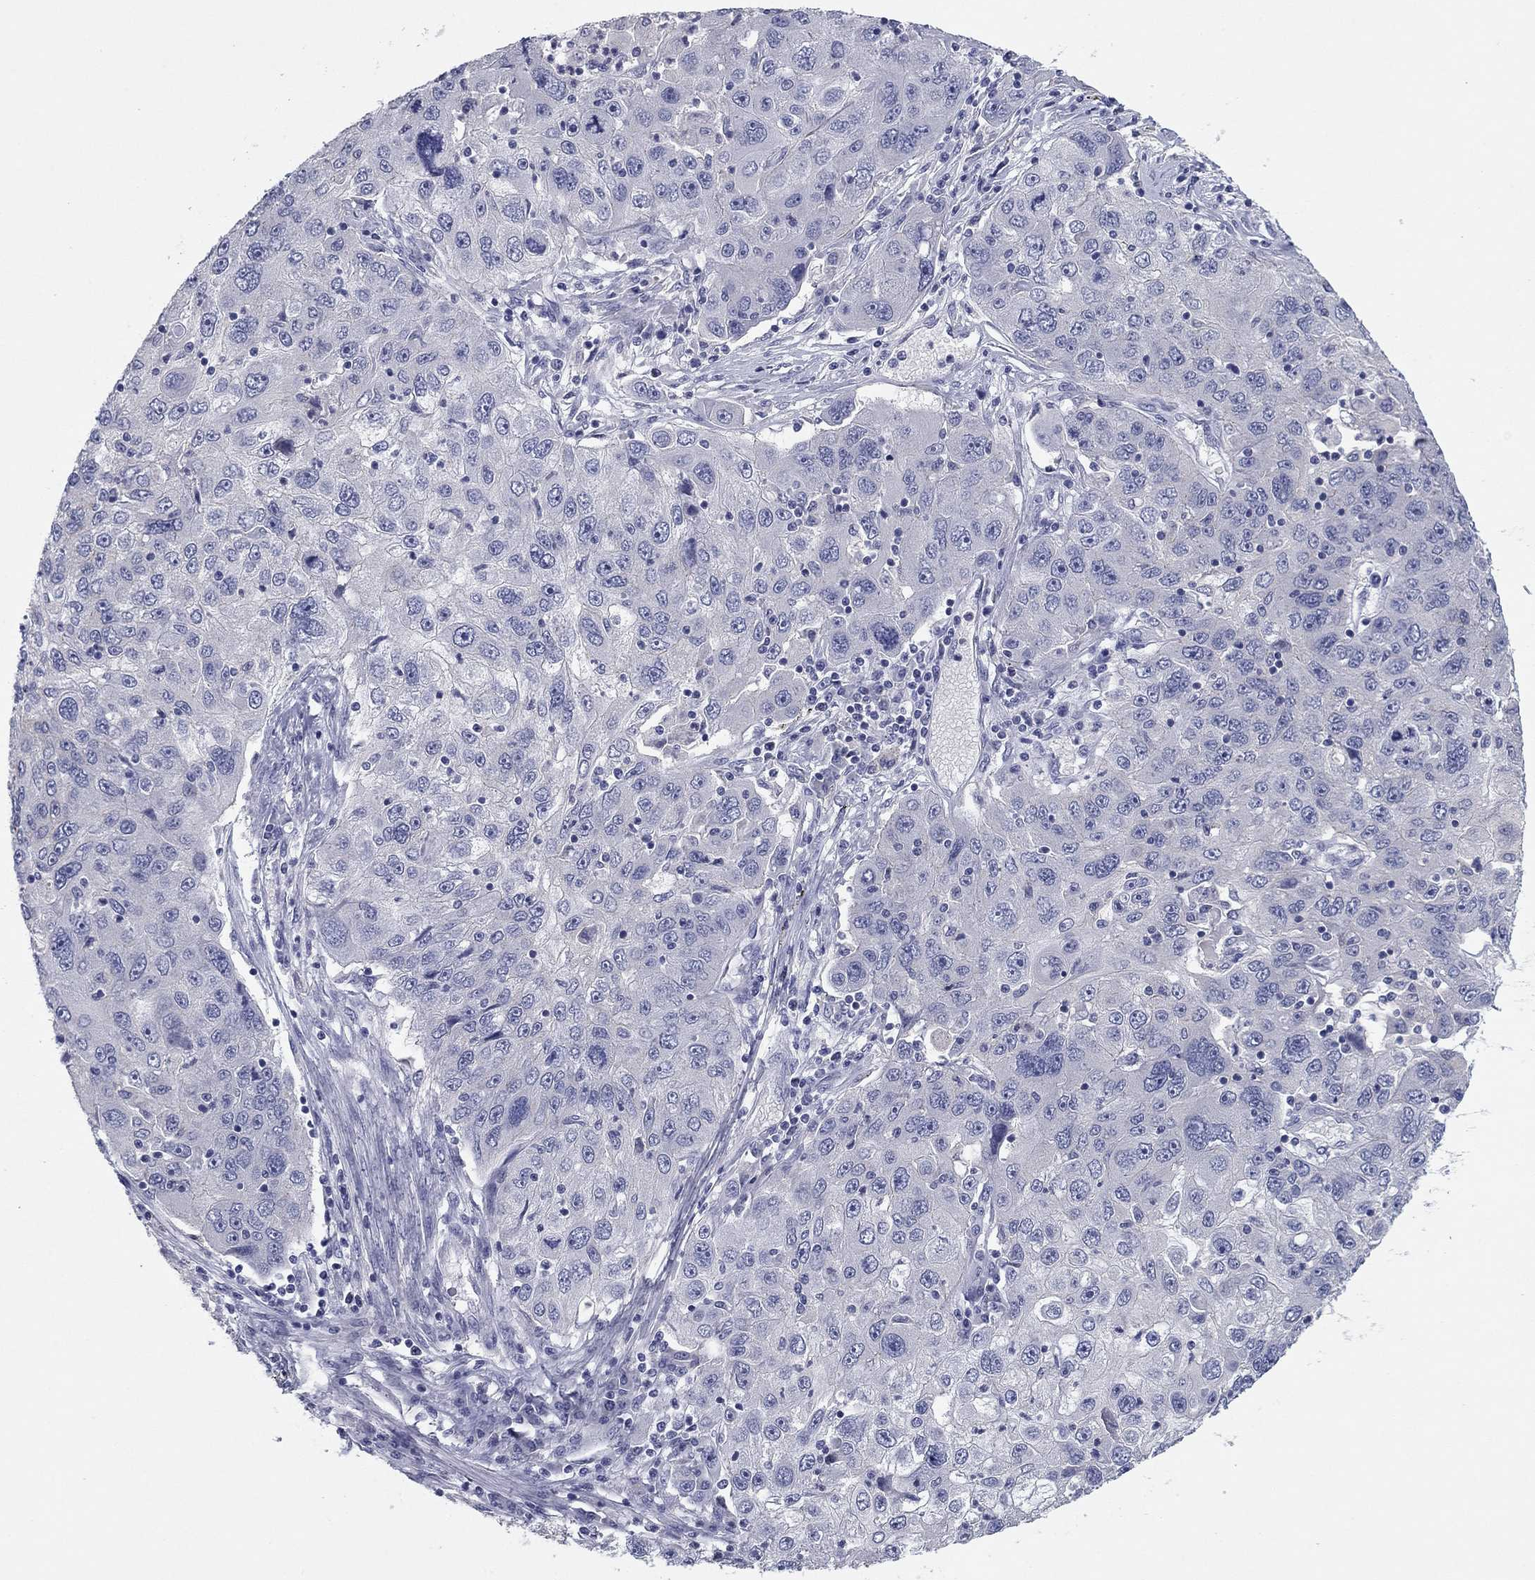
{"staining": {"intensity": "negative", "quantity": "none", "location": "none"}, "tissue": "stomach cancer", "cell_type": "Tumor cells", "image_type": "cancer", "snomed": [{"axis": "morphology", "description": "Adenocarcinoma, NOS"}, {"axis": "topography", "description": "Stomach"}], "caption": "The image displays no staining of tumor cells in stomach adenocarcinoma.", "gene": "CNTNAP4", "patient": {"sex": "male", "age": 56}}